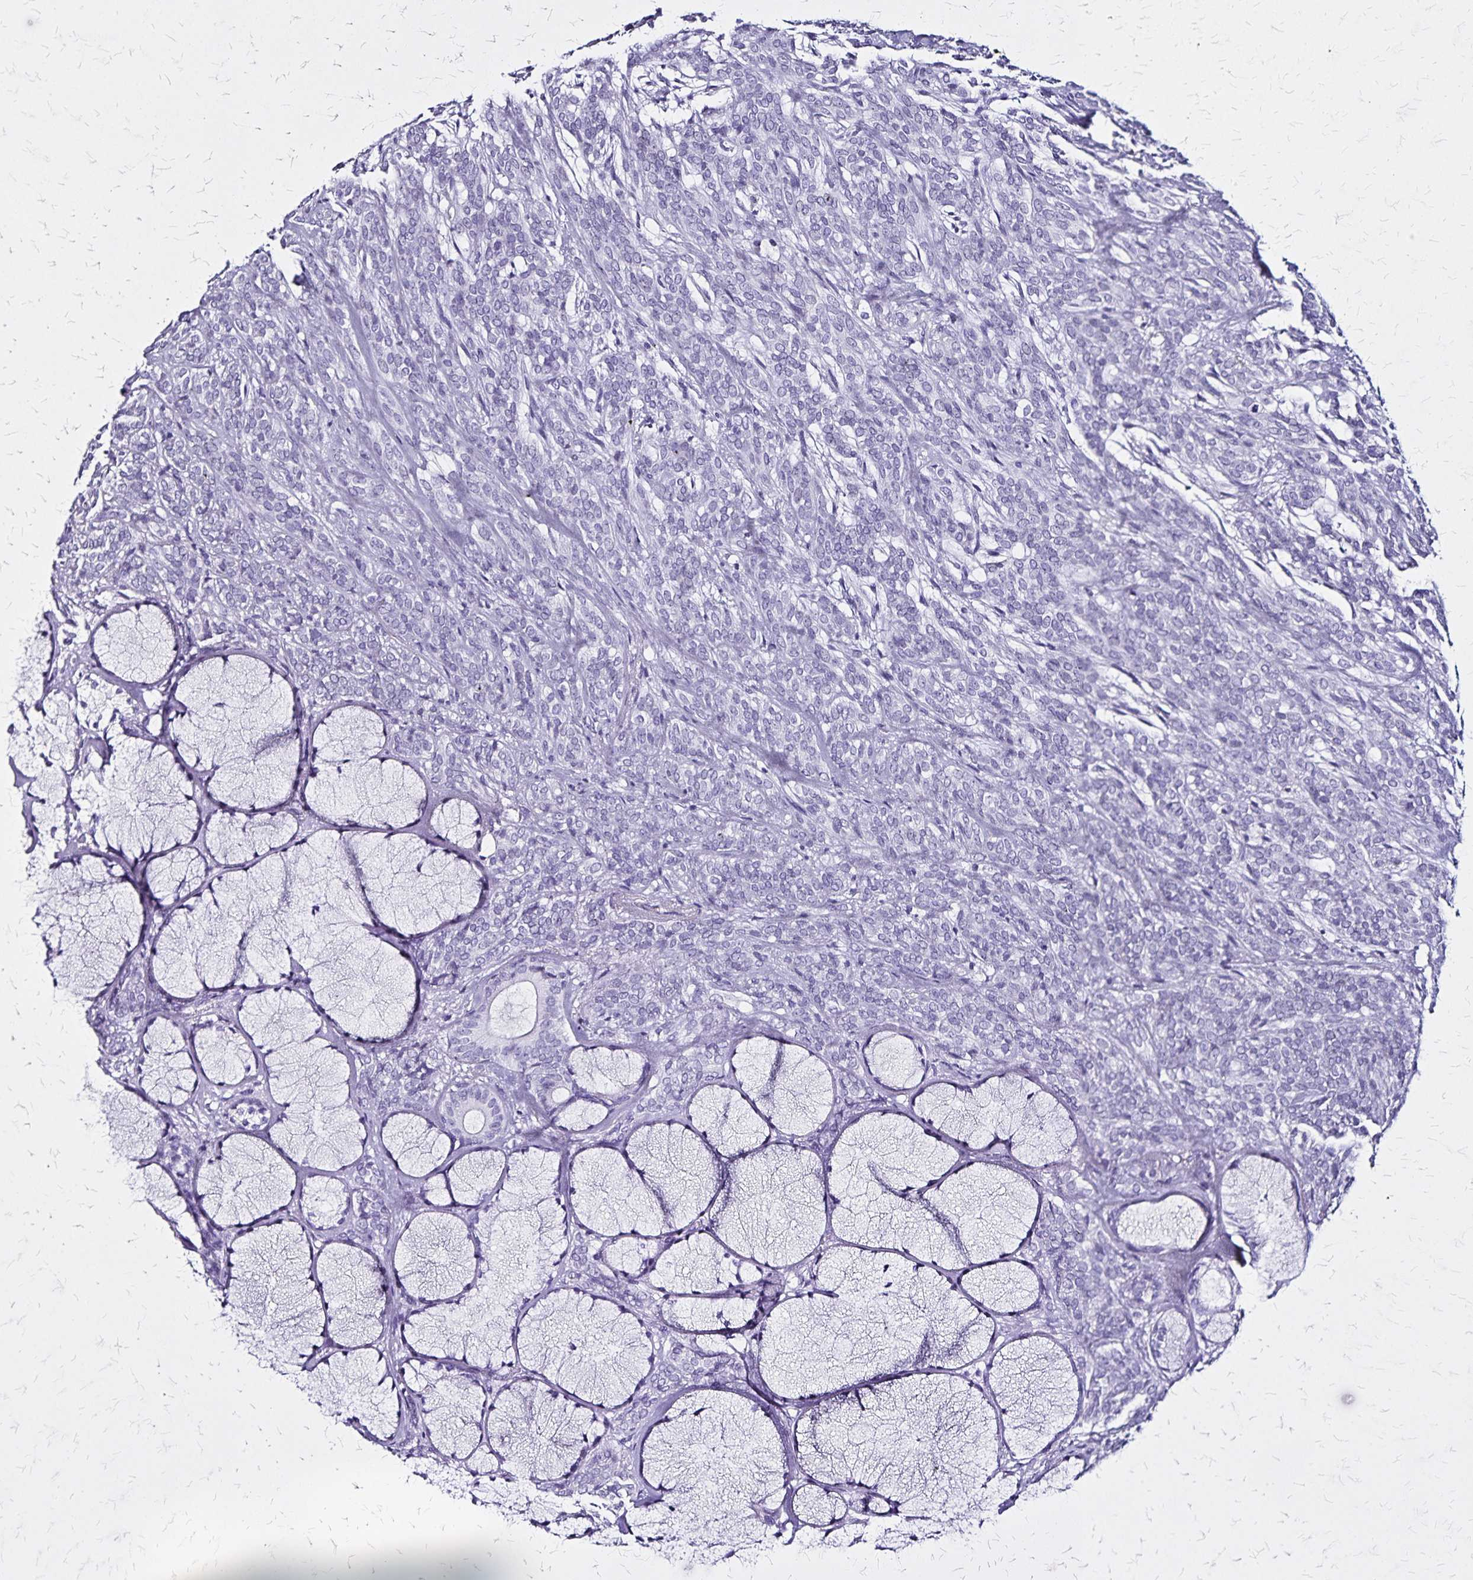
{"staining": {"intensity": "negative", "quantity": "none", "location": "none"}, "tissue": "head and neck cancer", "cell_type": "Tumor cells", "image_type": "cancer", "snomed": [{"axis": "morphology", "description": "Adenocarcinoma, NOS"}, {"axis": "topography", "description": "Head-Neck"}], "caption": "The micrograph displays no staining of tumor cells in head and neck adenocarcinoma. (IHC, brightfield microscopy, high magnification).", "gene": "KRT2", "patient": {"sex": "female", "age": 57}}